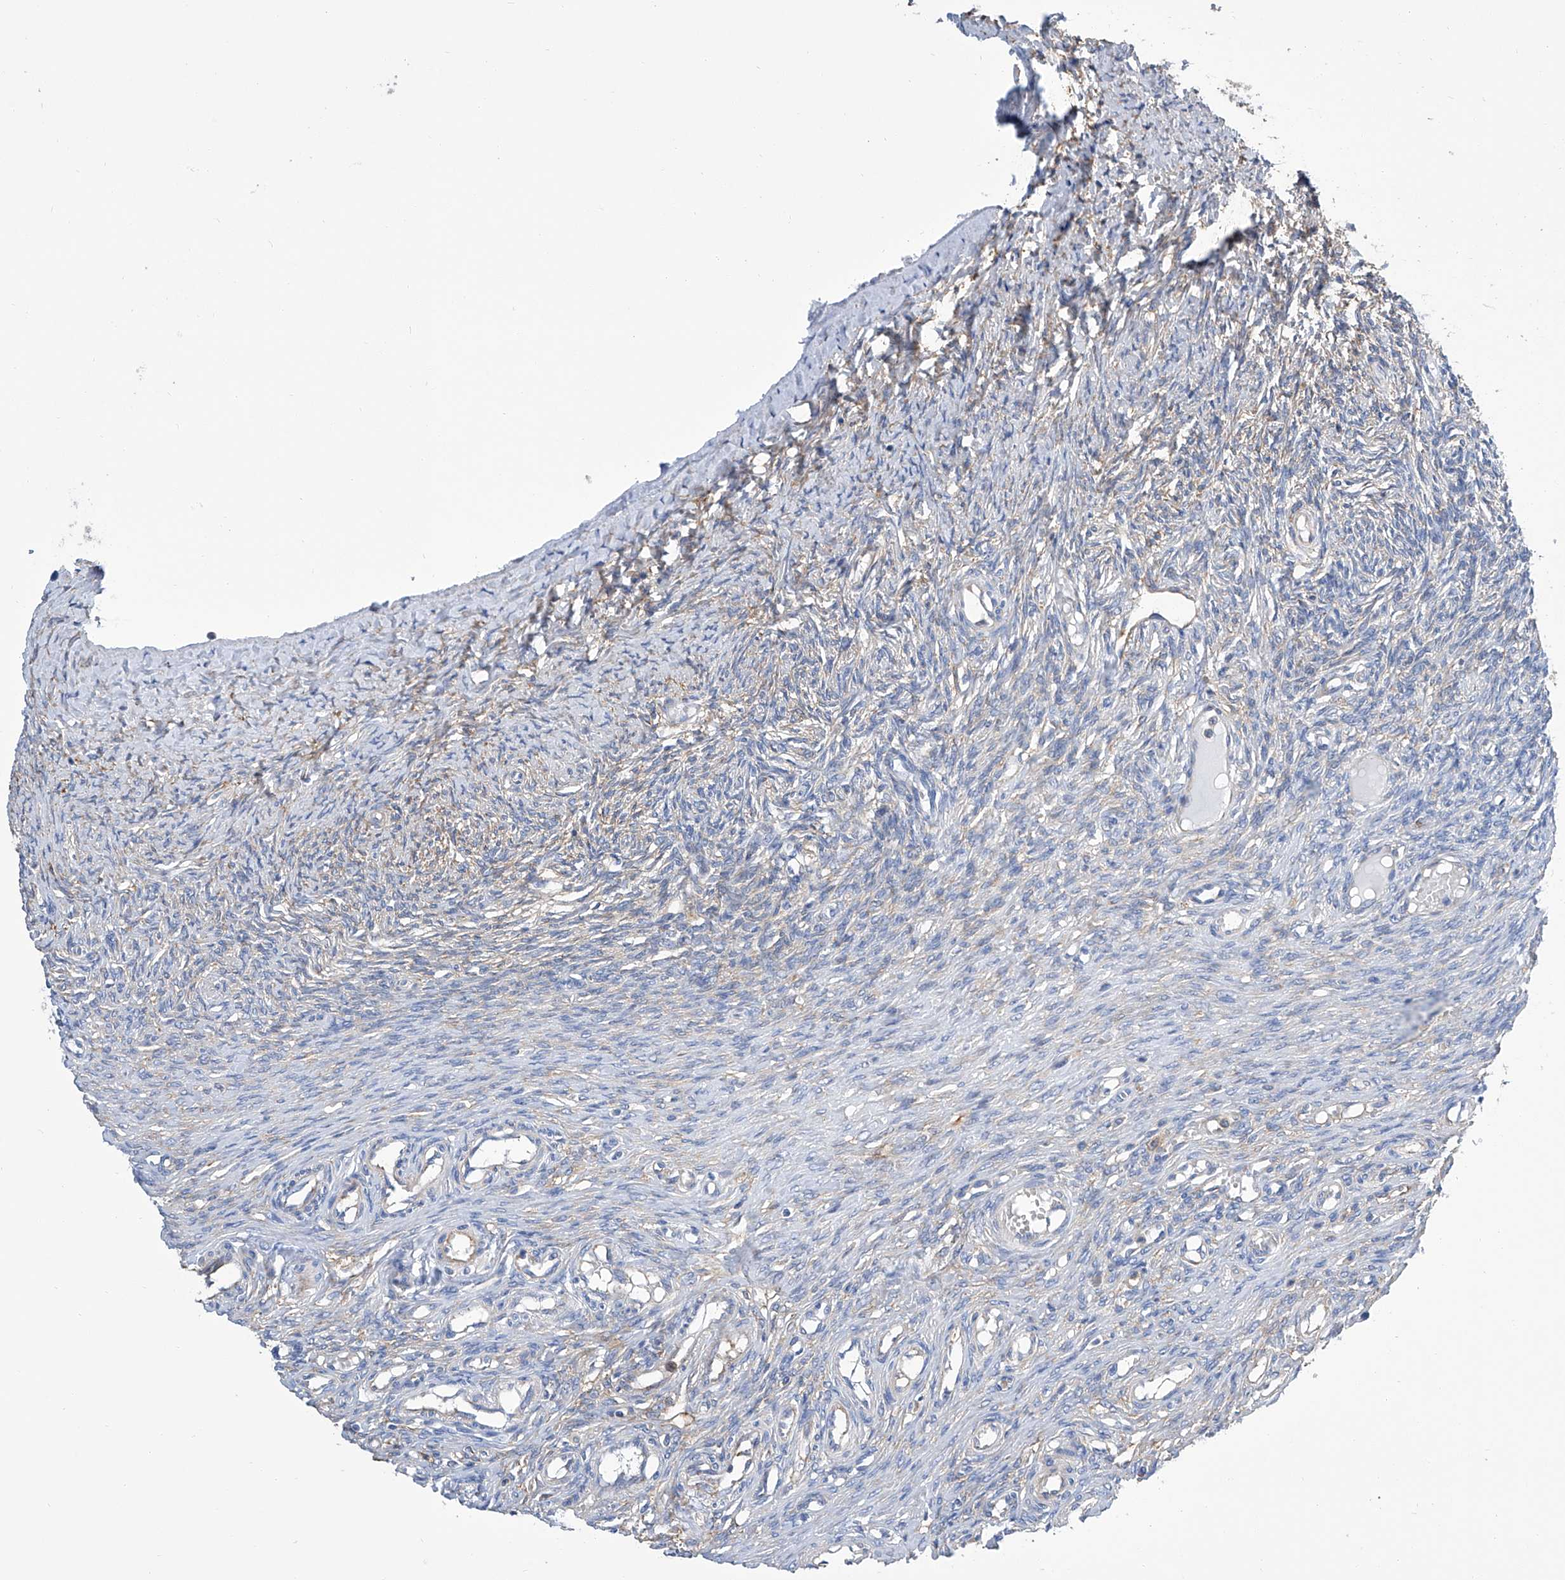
{"staining": {"intensity": "strong", "quantity": ">75%", "location": "cytoplasmic/membranous"}, "tissue": "ovary", "cell_type": "Follicle cells", "image_type": "normal", "snomed": [{"axis": "morphology", "description": "Adenocarcinoma, NOS"}, {"axis": "topography", "description": "Endometrium"}], "caption": "Immunohistochemistry (IHC) of normal human ovary demonstrates high levels of strong cytoplasmic/membranous expression in about >75% of follicle cells. Immunohistochemistry stains the protein in brown and the nuclei are stained blue.", "gene": "GPT", "patient": {"sex": "female", "age": 32}}